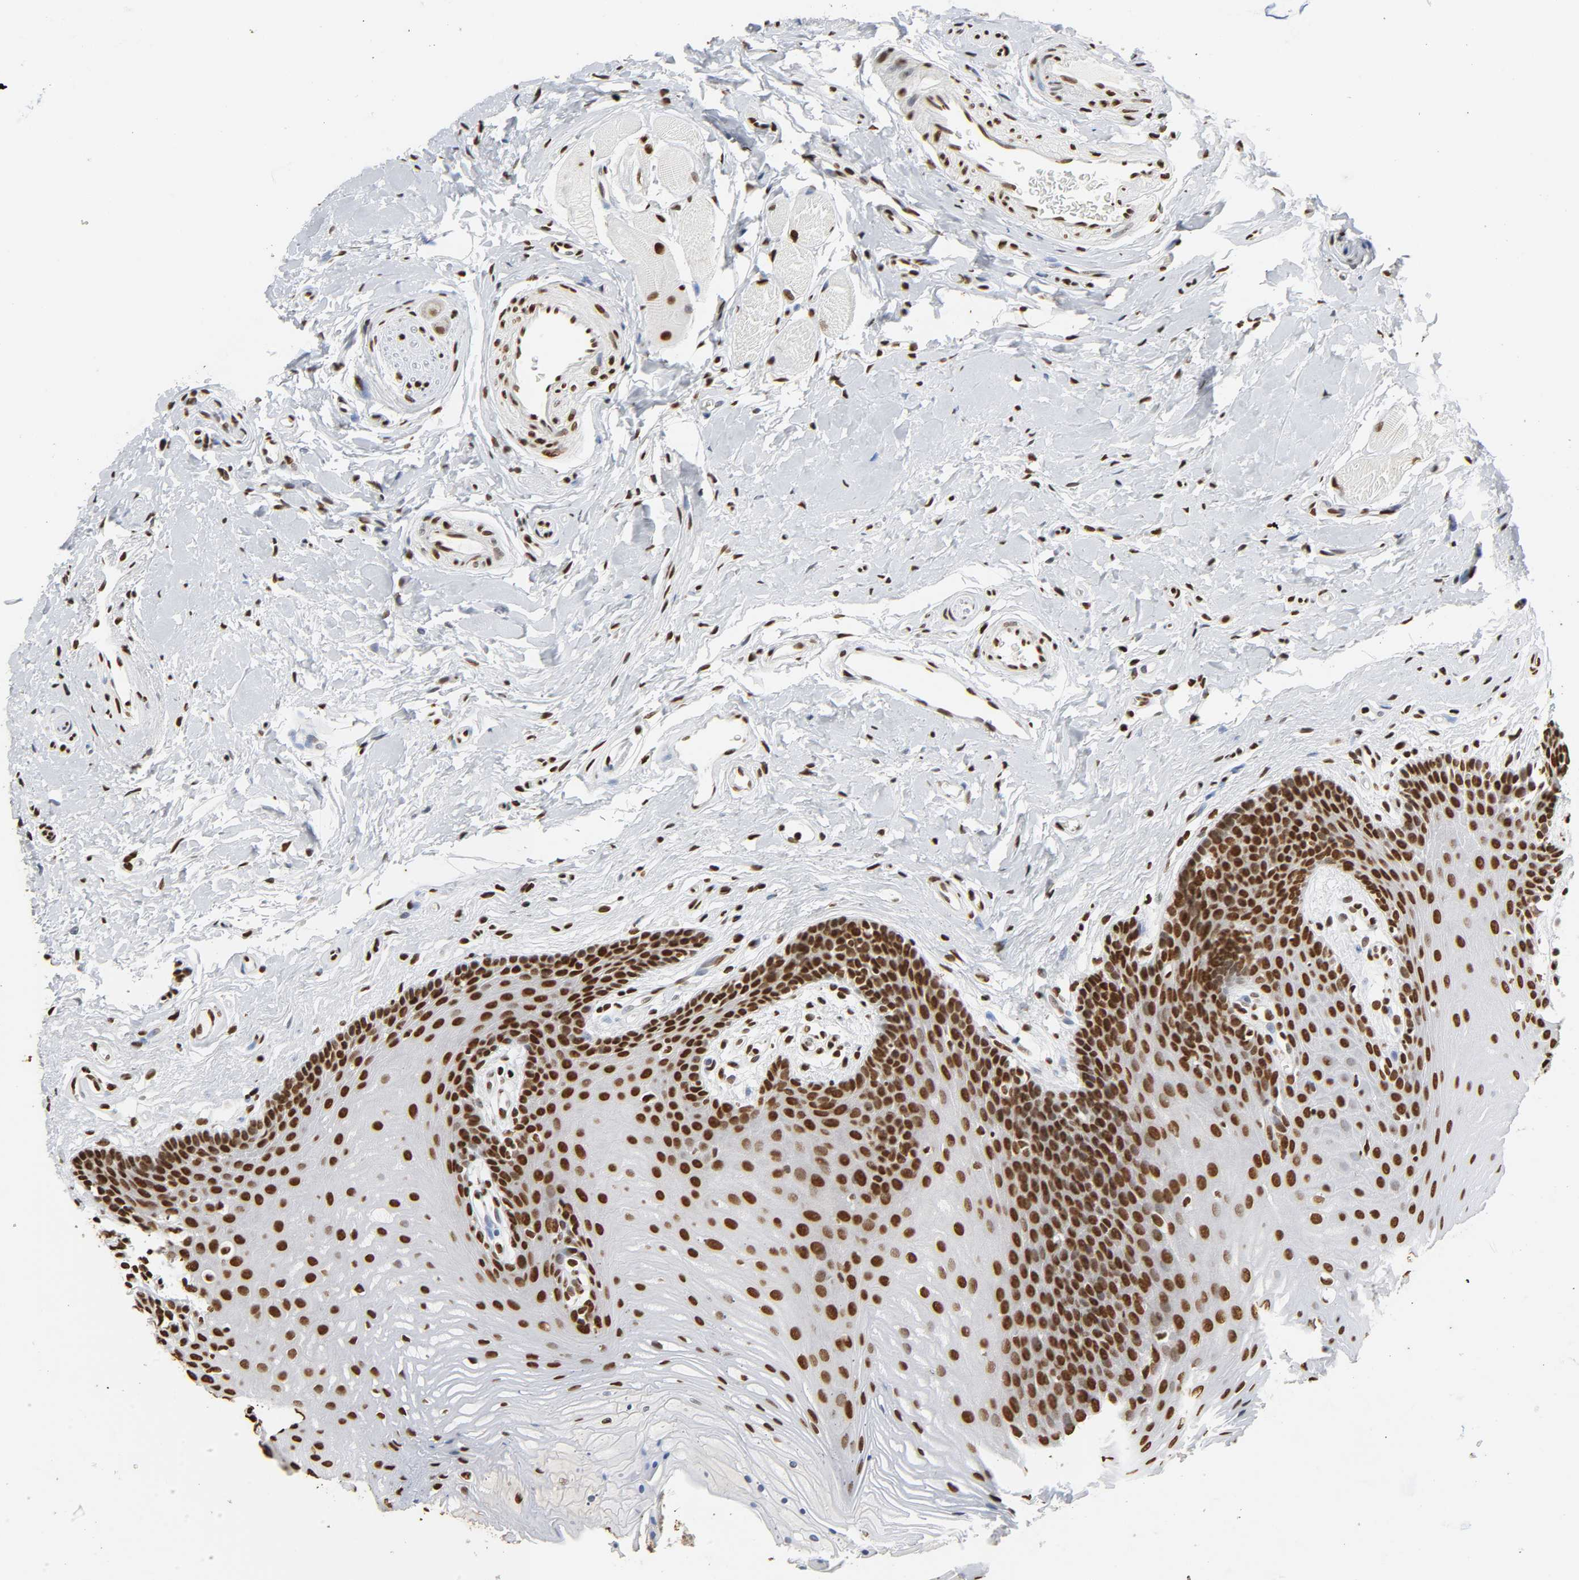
{"staining": {"intensity": "strong", "quantity": "25%-75%", "location": "nuclear"}, "tissue": "oral mucosa", "cell_type": "Squamous epithelial cells", "image_type": "normal", "snomed": [{"axis": "morphology", "description": "Normal tissue, NOS"}, {"axis": "topography", "description": "Oral tissue"}], "caption": "Human oral mucosa stained for a protein (brown) reveals strong nuclear positive expression in about 25%-75% of squamous epithelial cells.", "gene": "HNRNPC", "patient": {"sex": "male", "age": 62}}